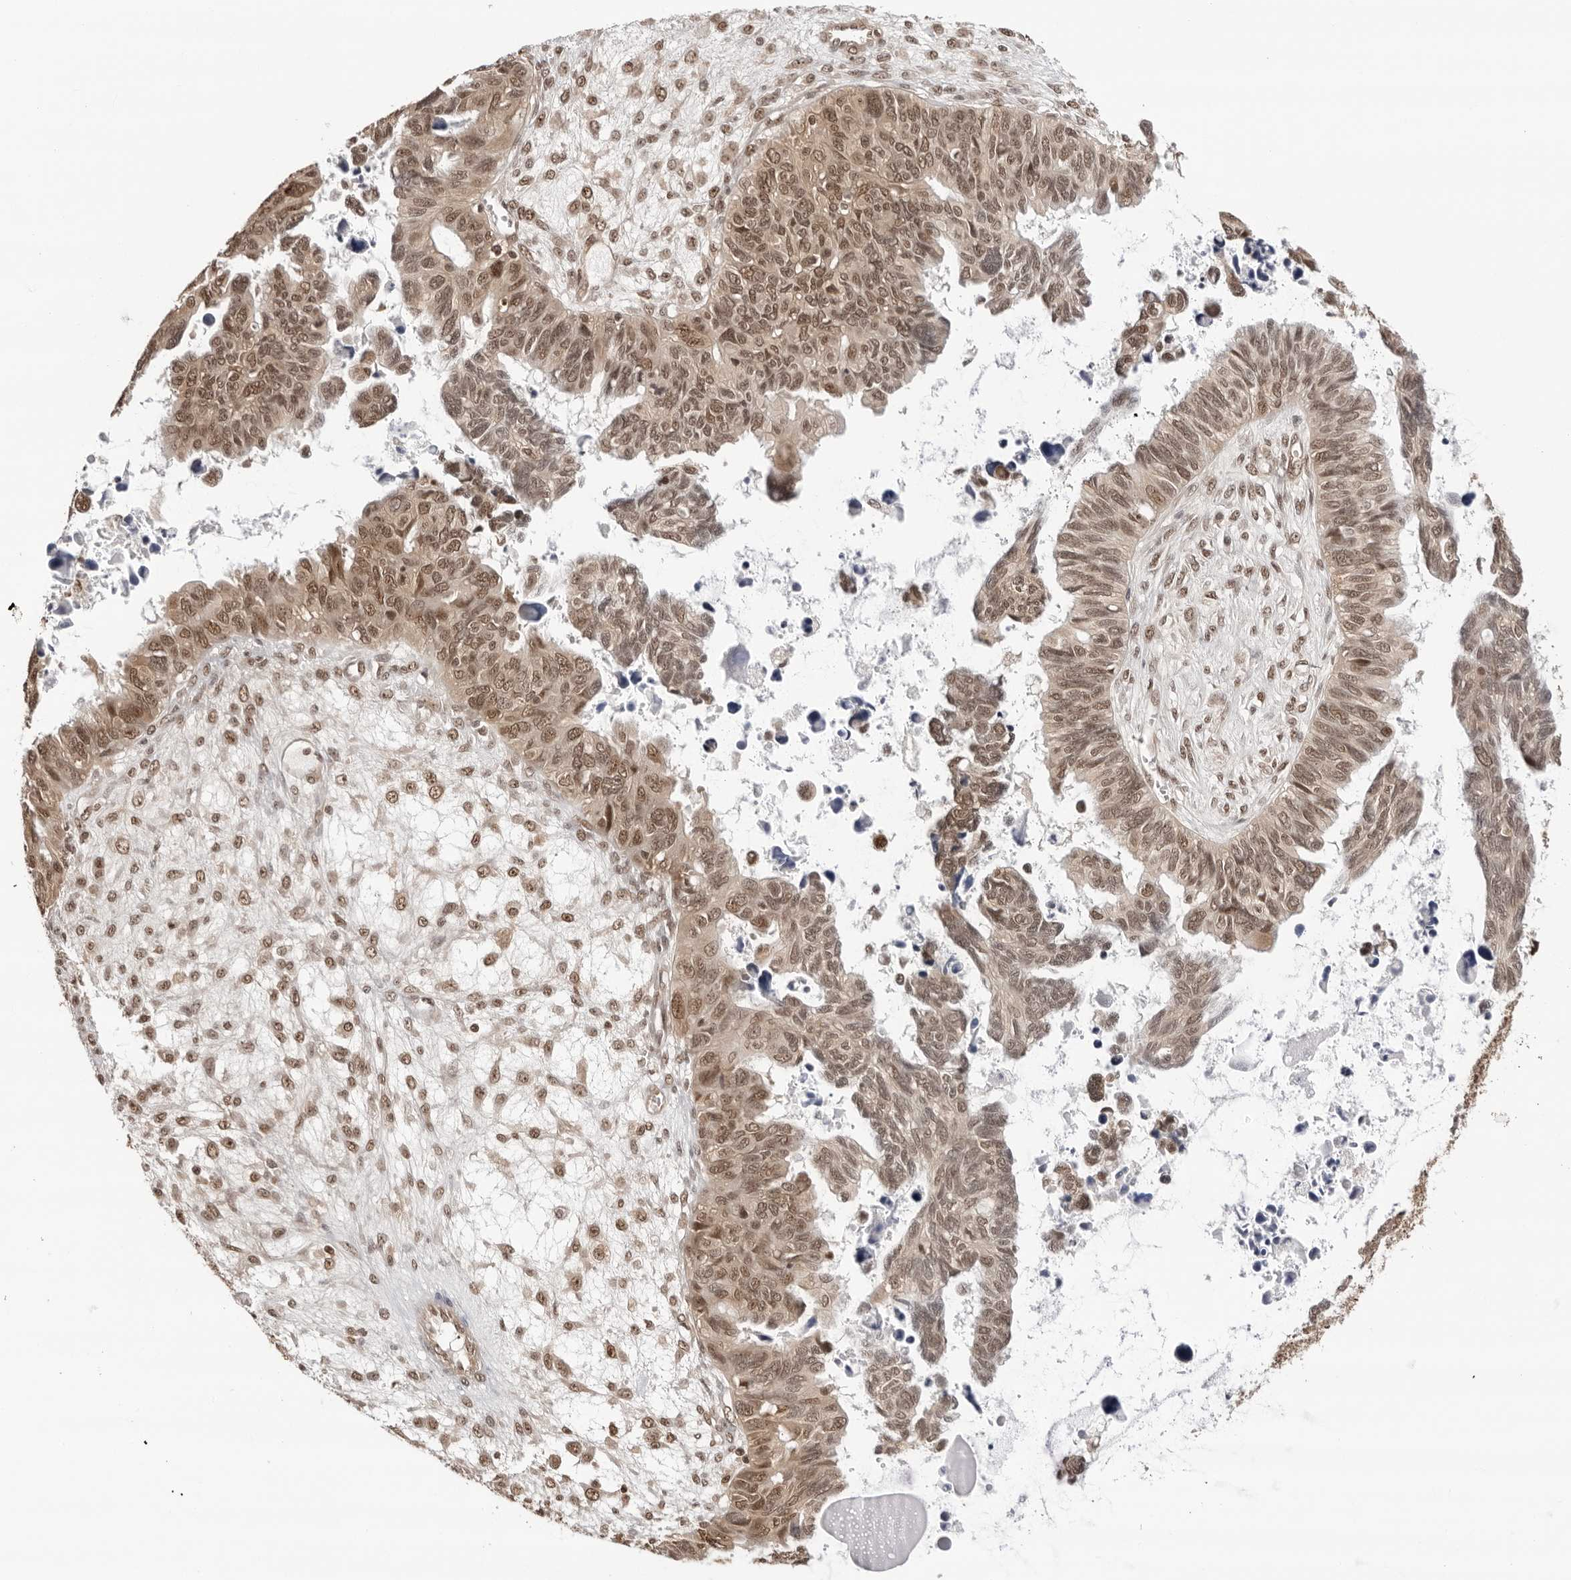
{"staining": {"intensity": "moderate", "quantity": ">75%", "location": "cytoplasmic/membranous,nuclear"}, "tissue": "ovarian cancer", "cell_type": "Tumor cells", "image_type": "cancer", "snomed": [{"axis": "morphology", "description": "Cystadenocarcinoma, serous, NOS"}, {"axis": "topography", "description": "Ovary"}], "caption": "A photomicrograph of ovarian cancer stained for a protein displays moderate cytoplasmic/membranous and nuclear brown staining in tumor cells. The staining is performed using DAB brown chromogen to label protein expression. The nuclei are counter-stained blue using hematoxylin.", "gene": "SDE2", "patient": {"sex": "female", "age": 79}}